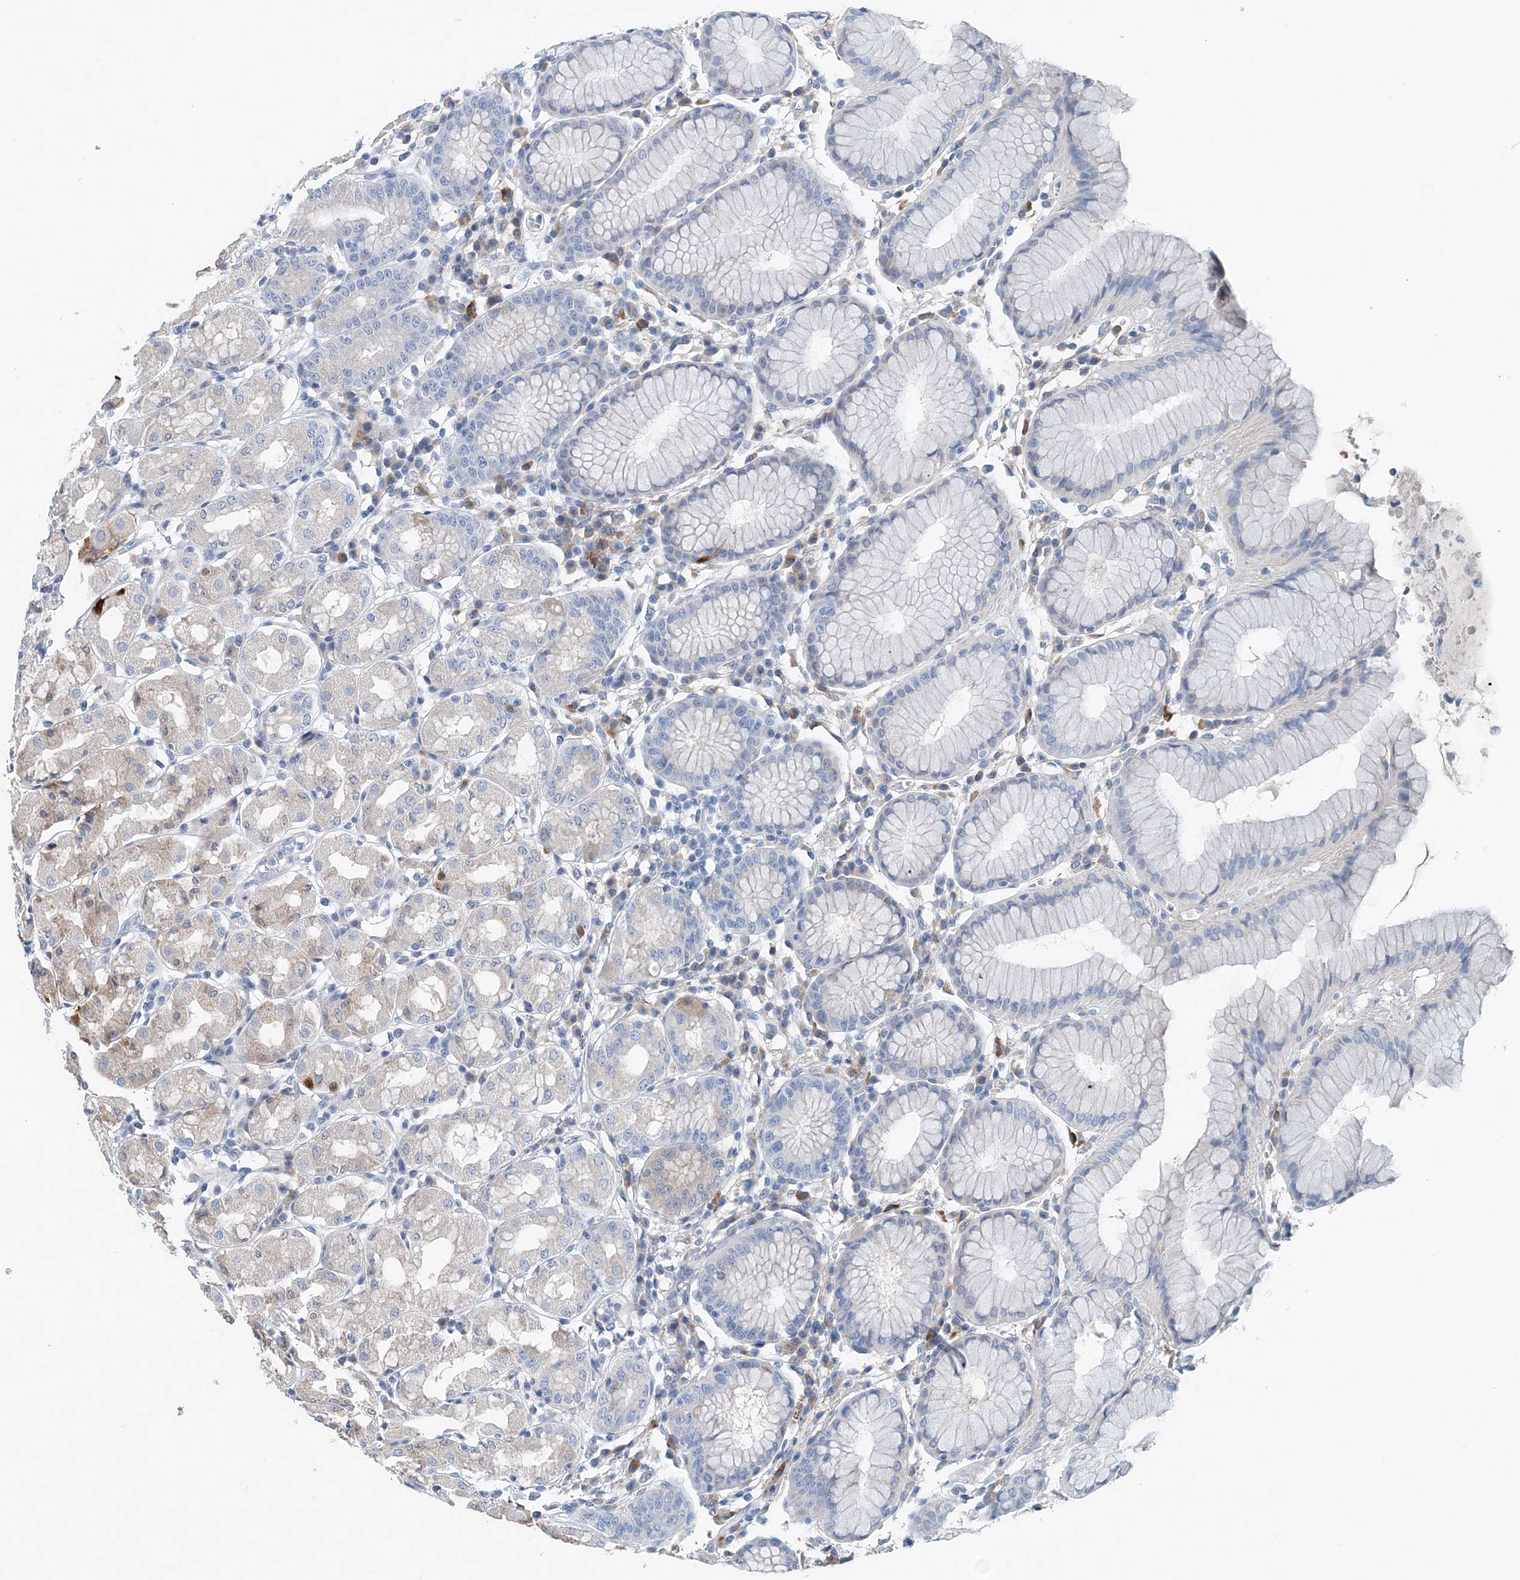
{"staining": {"intensity": "weak", "quantity": "25%-75%", "location": "cytoplasmic/membranous"}, "tissue": "stomach", "cell_type": "Glandular cells", "image_type": "normal", "snomed": [{"axis": "morphology", "description": "Normal tissue, NOS"}, {"axis": "topography", "description": "Stomach"}, {"axis": "topography", "description": "Stomach, lower"}], "caption": "DAB (3,3'-diaminobenzidine) immunohistochemical staining of normal stomach reveals weak cytoplasmic/membranous protein staining in about 25%-75% of glandular cells.", "gene": "PFN2", "patient": {"sex": "female", "age": 56}}